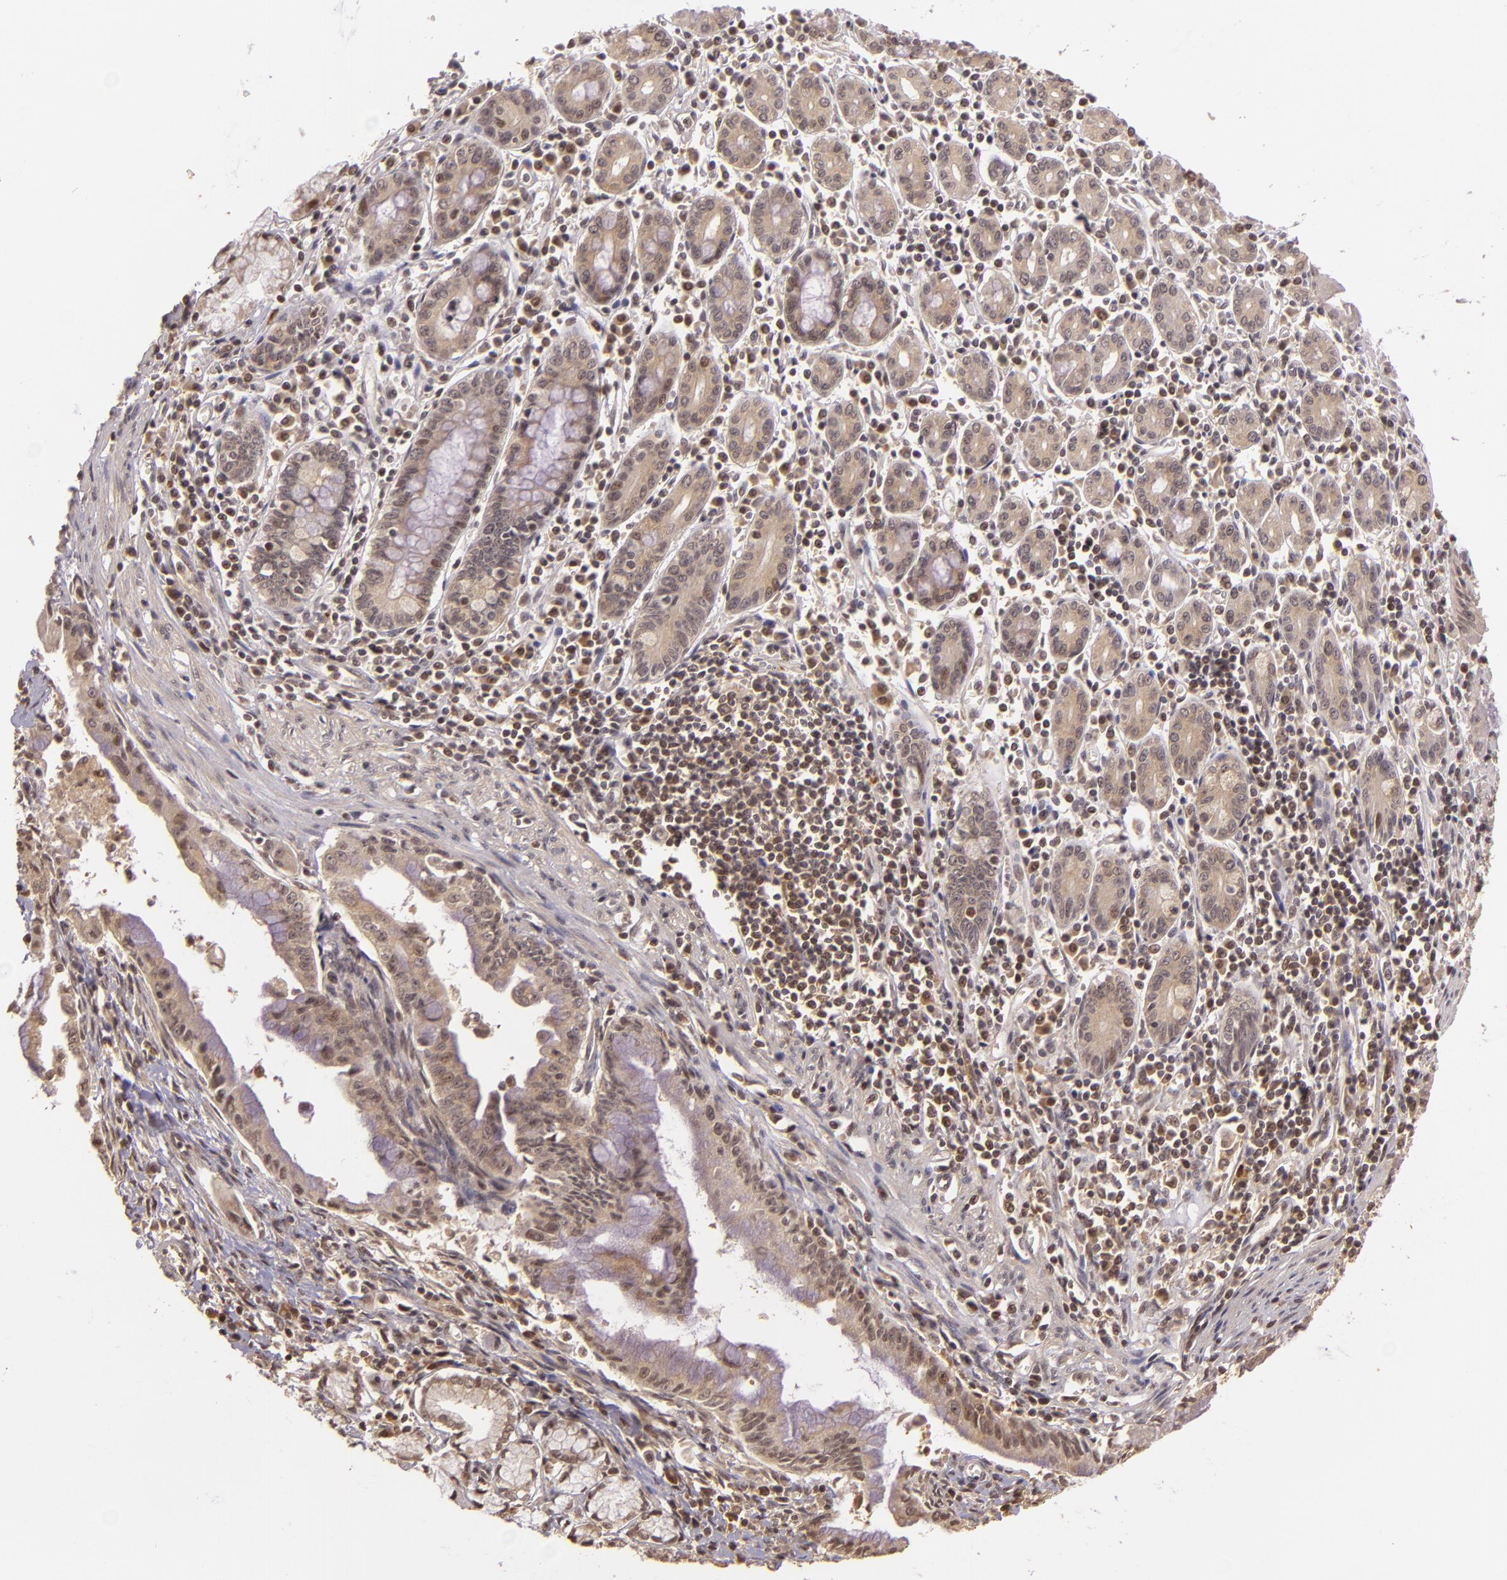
{"staining": {"intensity": "weak", "quantity": "25%-75%", "location": "cytoplasmic/membranous,nuclear"}, "tissue": "pancreatic cancer", "cell_type": "Tumor cells", "image_type": "cancer", "snomed": [{"axis": "morphology", "description": "Adenocarcinoma, NOS"}, {"axis": "topography", "description": "Pancreas"}], "caption": "The photomicrograph shows a brown stain indicating the presence of a protein in the cytoplasmic/membranous and nuclear of tumor cells in pancreatic cancer (adenocarcinoma).", "gene": "TXNRD2", "patient": {"sex": "male", "age": 59}}